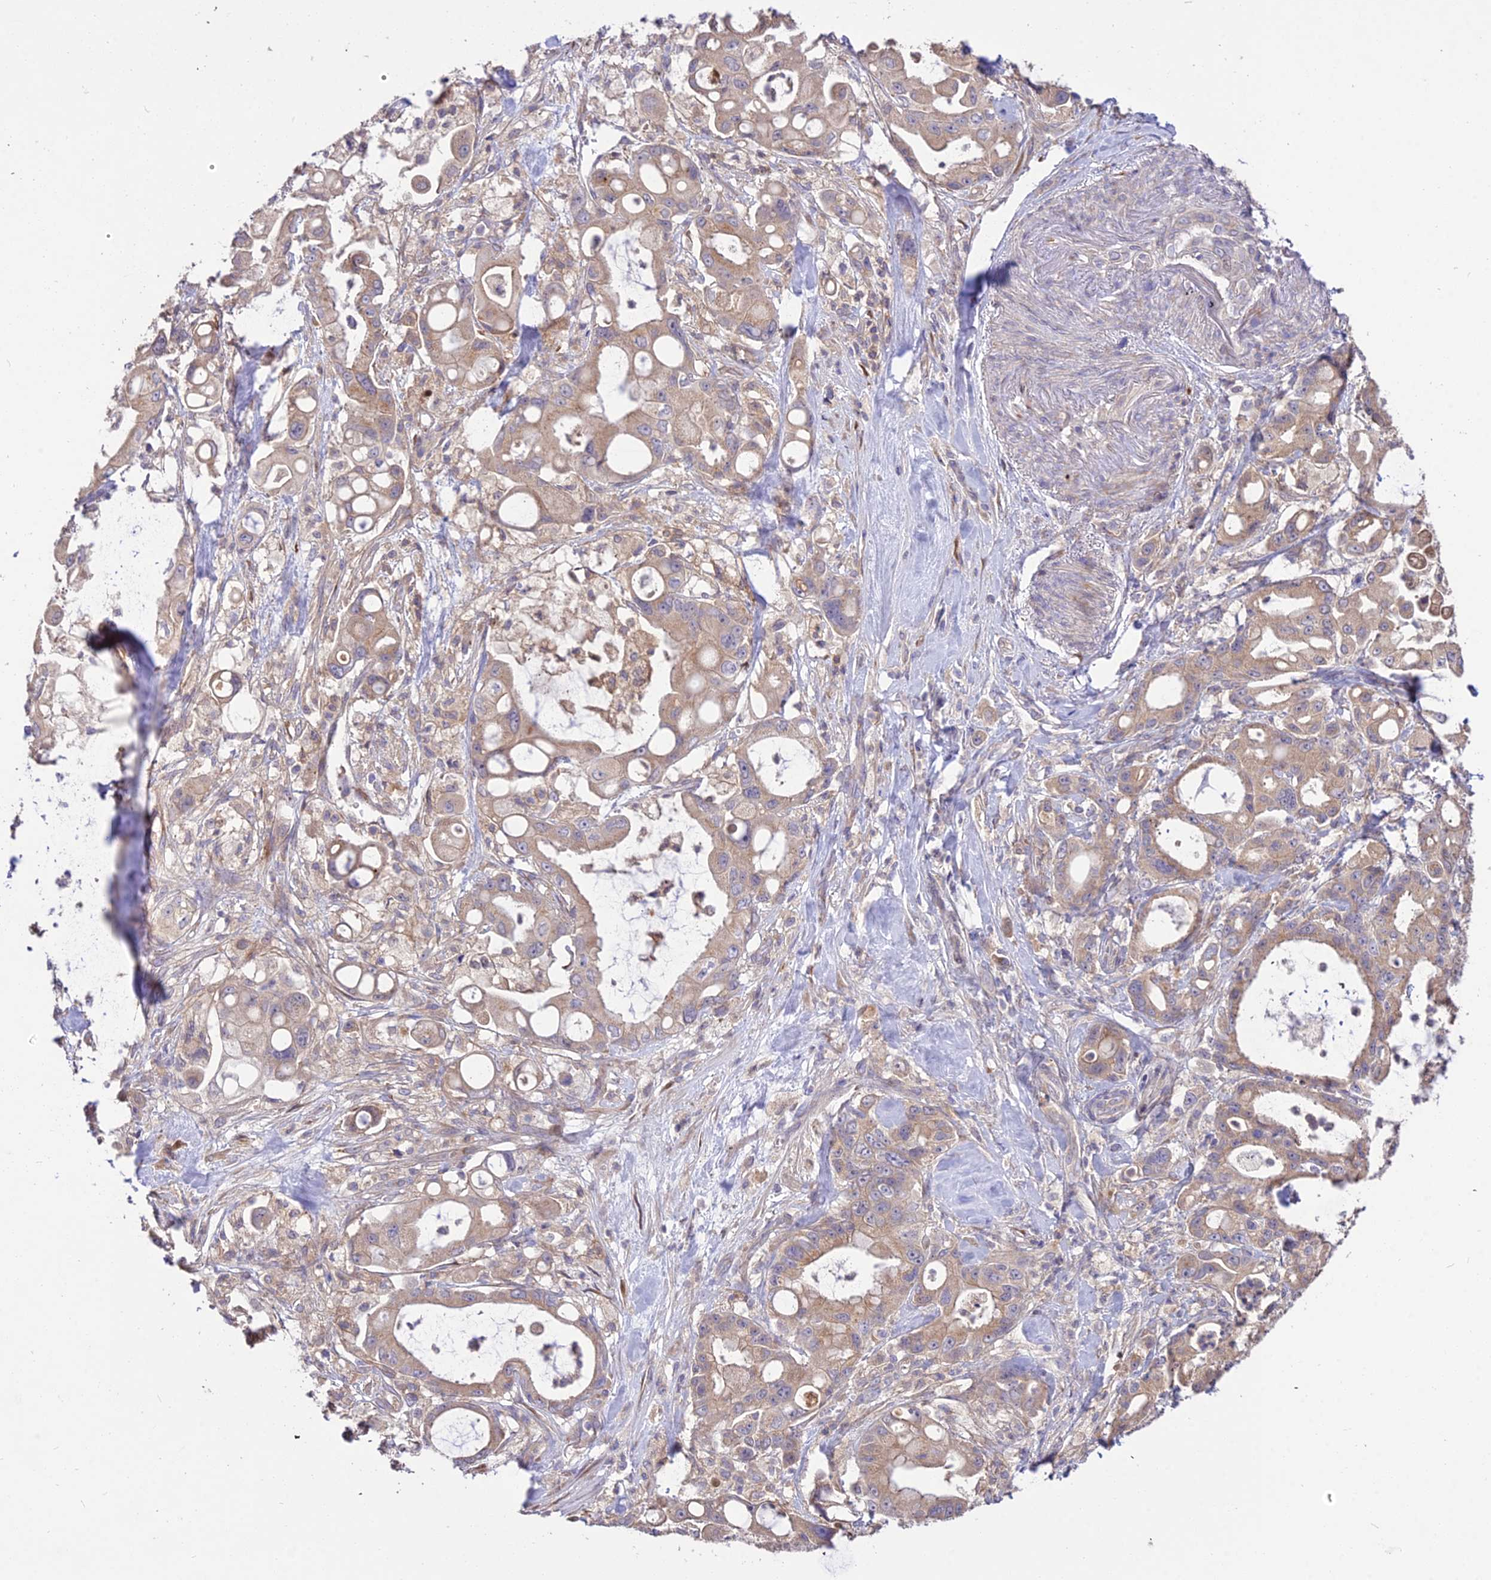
{"staining": {"intensity": "moderate", "quantity": ">75%", "location": "cytoplasmic/membranous"}, "tissue": "pancreatic cancer", "cell_type": "Tumor cells", "image_type": "cancer", "snomed": [{"axis": "morphology", "description": "Adenocarcinoma, NOS"}, {"axis": "topography", "description": "Pancreas"}], "caption": "Immunohistochemical staining of adenocarcinoma (pancreatic) demonstrates moderate cytoplasmic/membranous protein staining in approximately >75% of tumor cells. (brown staining indicates protein expression, while blue staining denotes nuclei).", "gene": "ROCK1", "patient": {"sex": "male", "age": 68}}